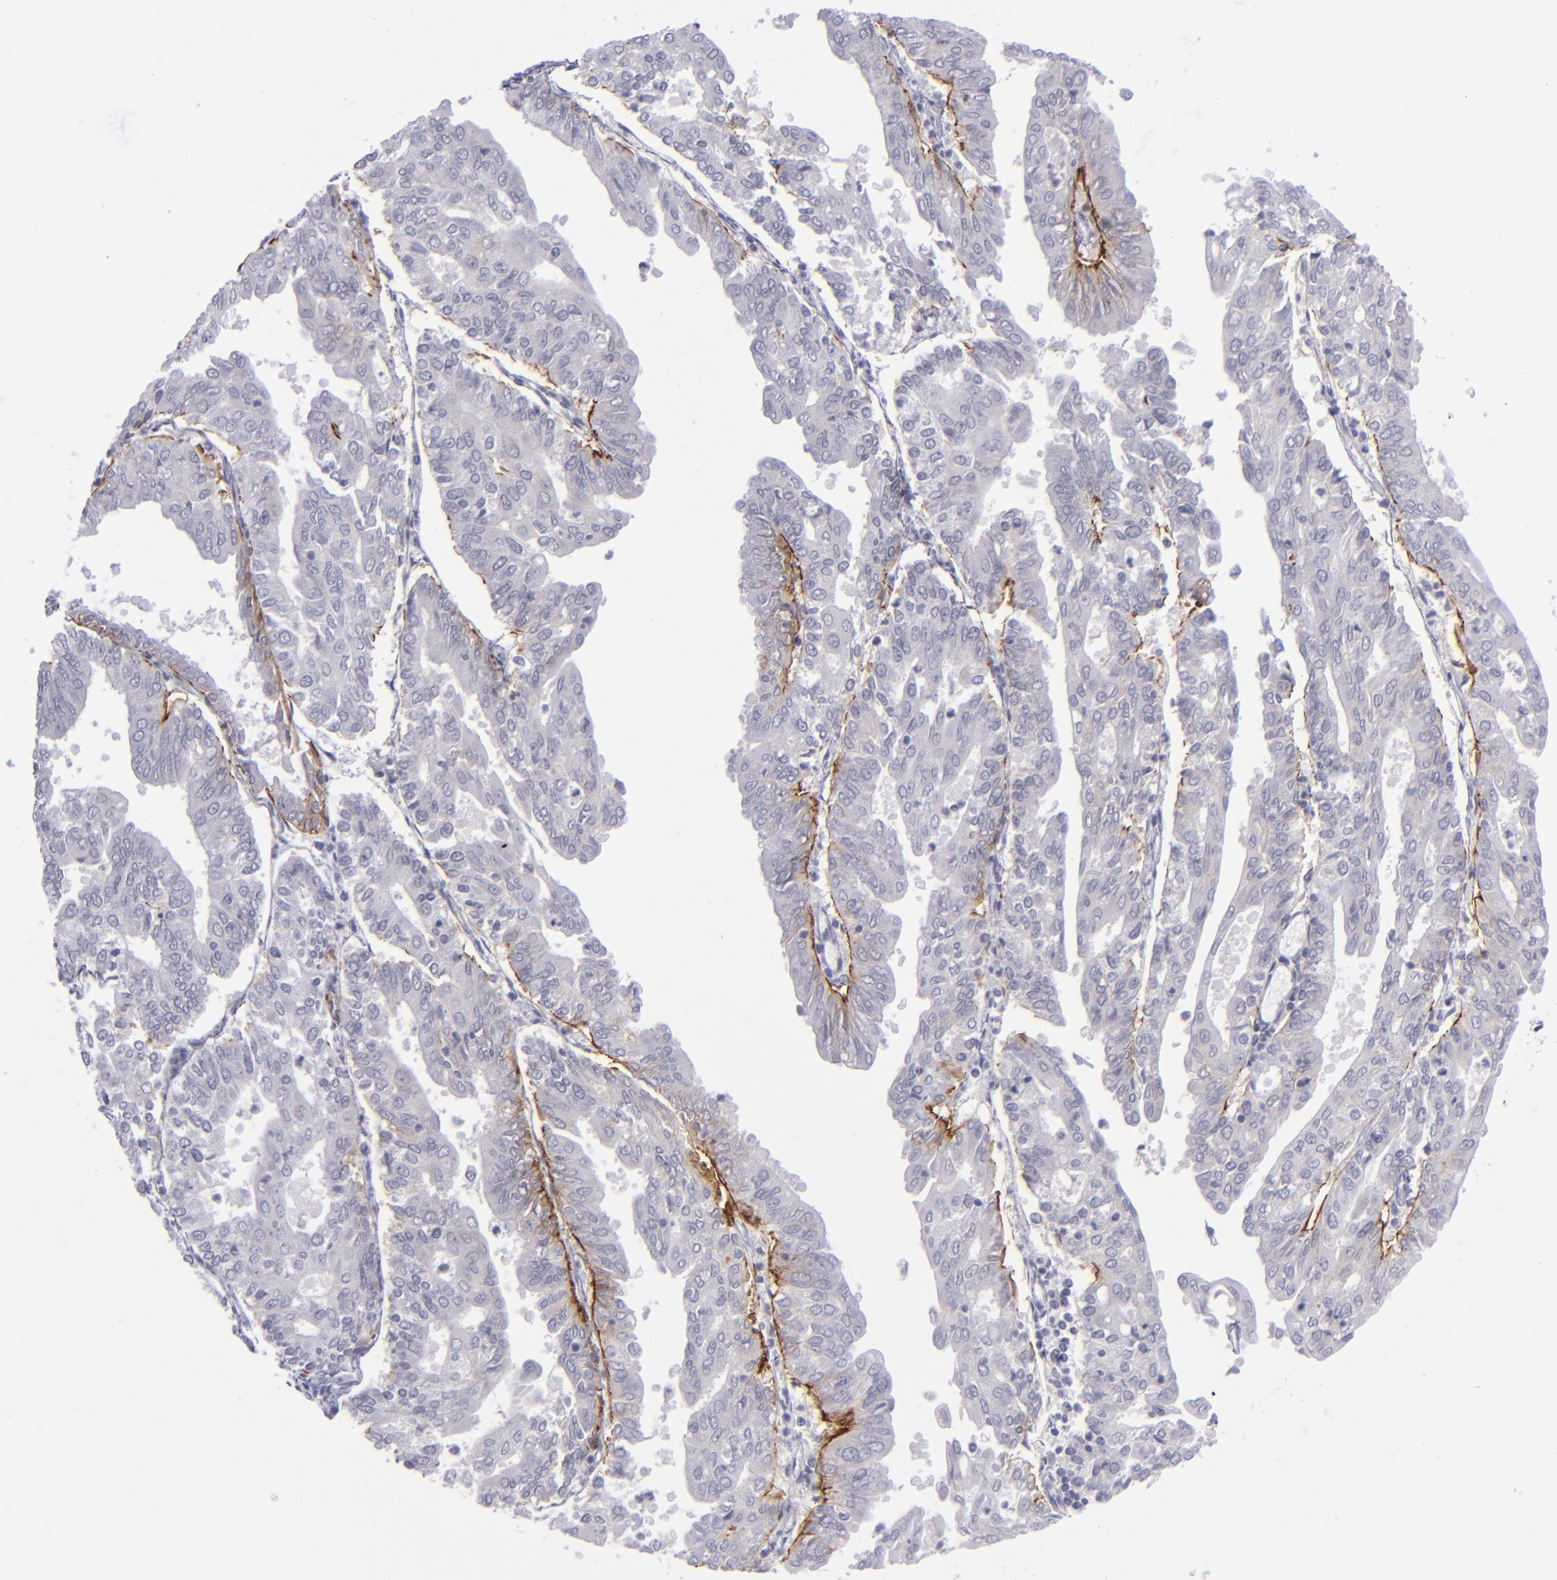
{"staining": {"intensity": "moderate", "quantity": "25%-75%", "location": "cytoplasmic/membranous"}, "tissue": "endometrial cancer", "cell_type": "Tumor cells", "image_type": "cancer", "snomed": [{"axis": "morphology", "description": "Adenocarcinoma, NOS"}, {"axis": "topography", "description": "Endometrium"}], "caption": "Immunohistochemical staining of endometrial cancer shows moderate cytoplasmic/membranous protein positivity in about 25%-75% of tumor cells.", "gene": "ITGB4", "patient": {"sex": "female", "age": 79}}